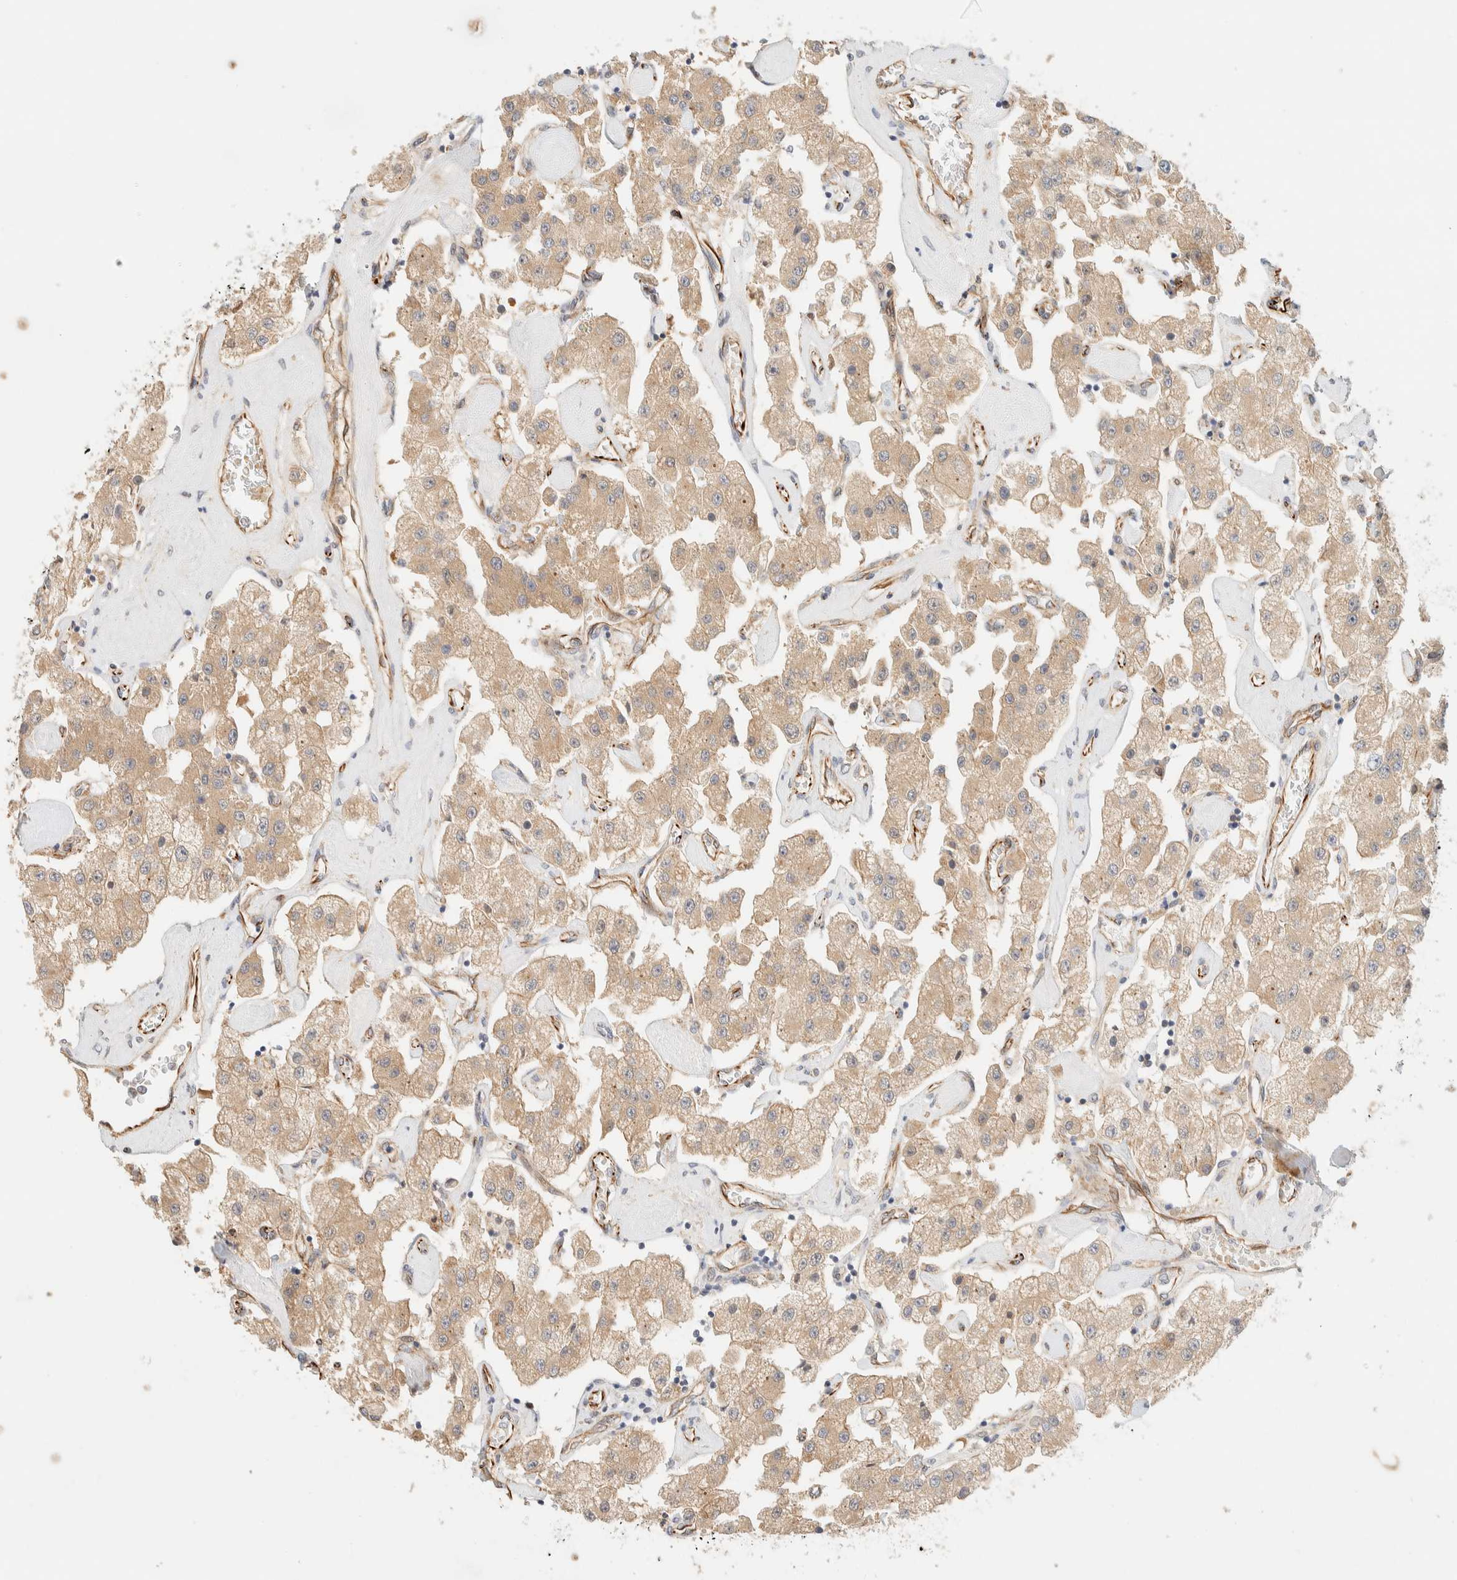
{"staining": {"intensity": "weak", "quantity": ">75%", "location": "cytoplasmic/membranous"}, "tissue": "carcinoid", "cell_type": "Tumor cells", "image_type": "cancer", "snomed": [{"axis": "morphology", "description": "Carcinoid, malignant, NOS"}, {"axis": "topography", "description": "Pancreas"}], "caption": "This is a photomicrograph of IHC staining of malignant carcinoid, which shows weak expression in the cytoplasmic/membranous of tumor cells.", "gene": "FAT1", "patient": {"sex": "male", "age": 41}}